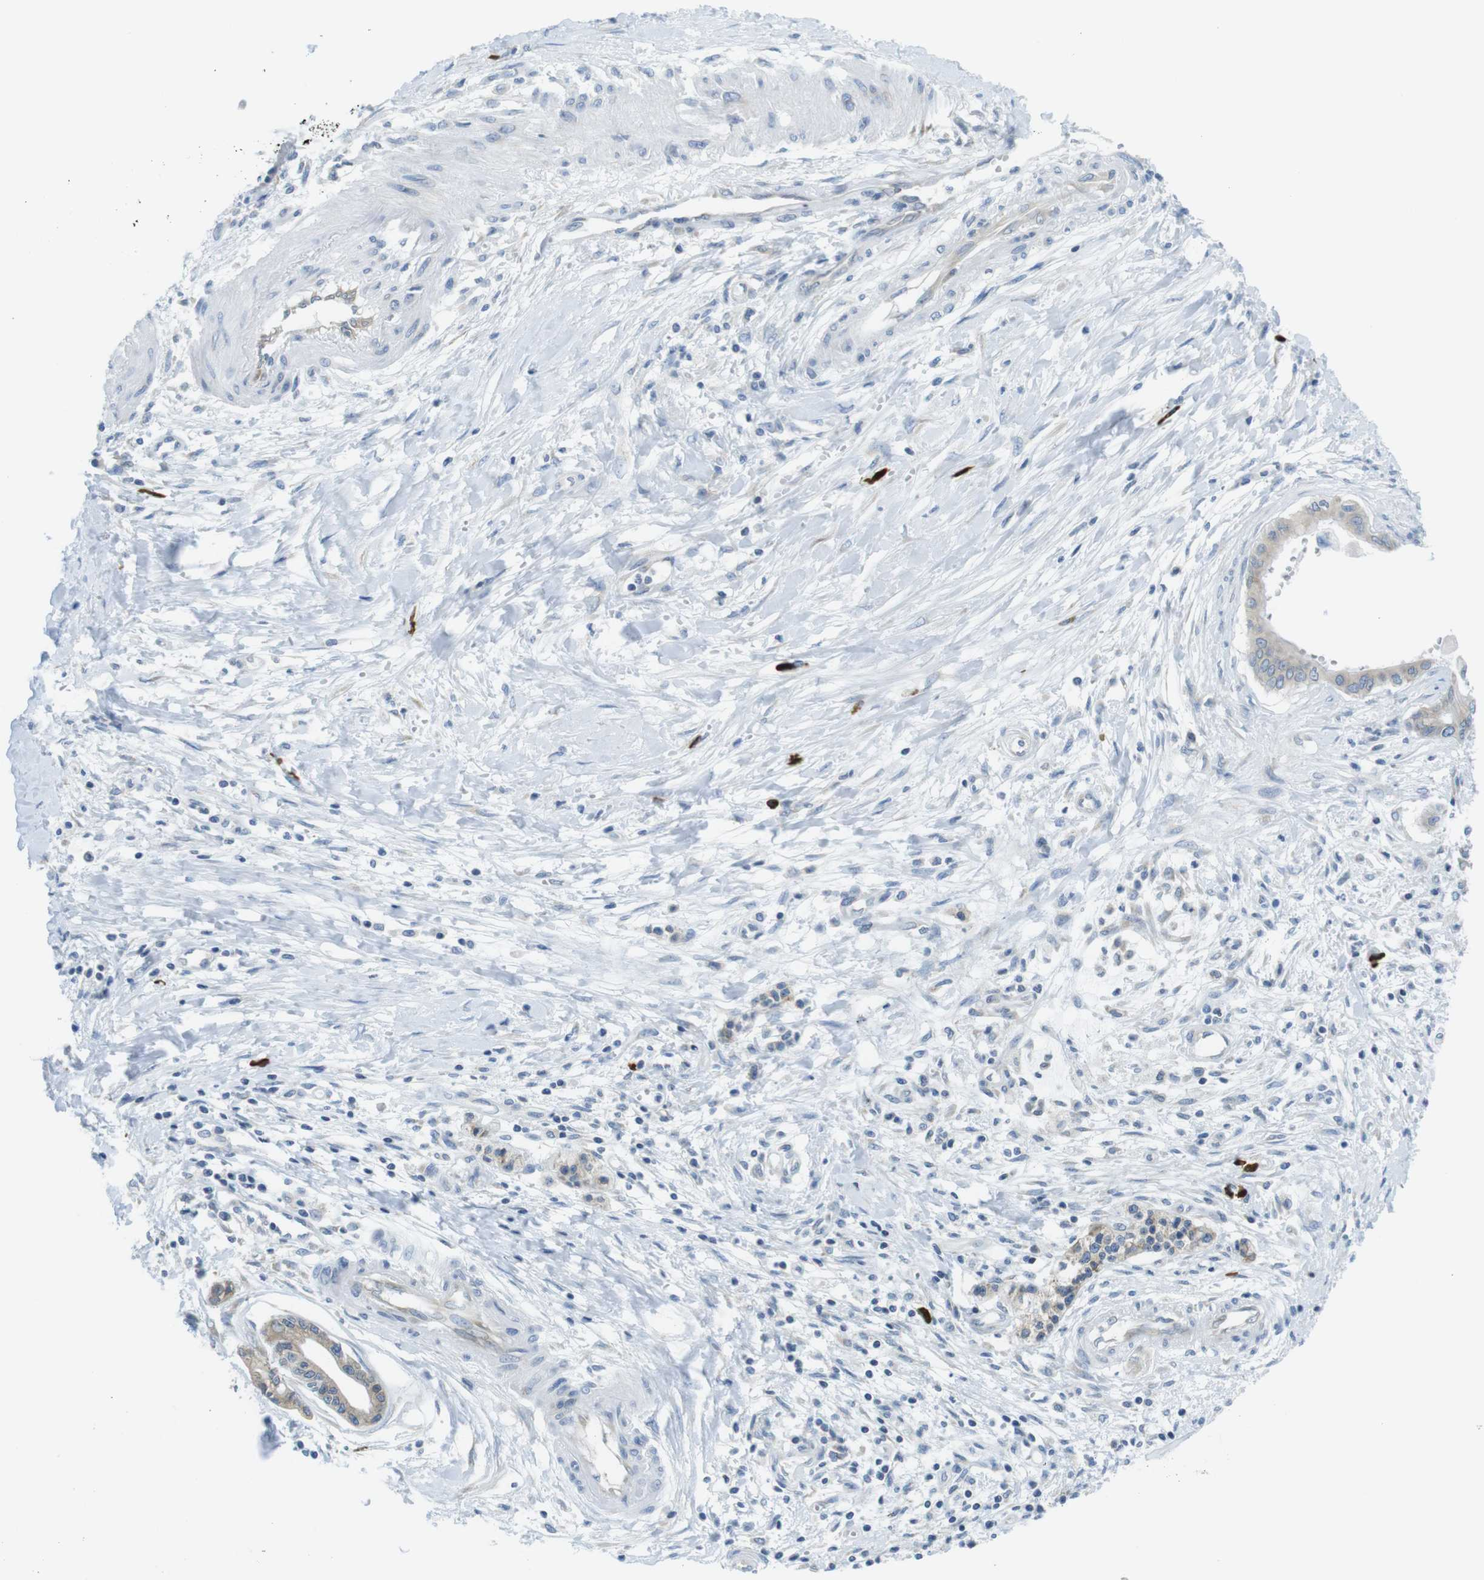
{"staining": {"intensity": "negative", "quantity": "none", "location": "none"}, "tissue": "pancreatic cancer", "cell_type": "Tumor cells", "image_type": "cancer", "snomed": [{"axis": "morphology", "description": "Adenocarcinoma, NOS"}, {"axis": "topography", "description": "Pancreas"}], "caption": "There is no significant positivity in tumor cells of adenocarcinoma (pancreatic).", "gene": "CLPTM1L", "patient": {"sex": "male", "age": 56}}